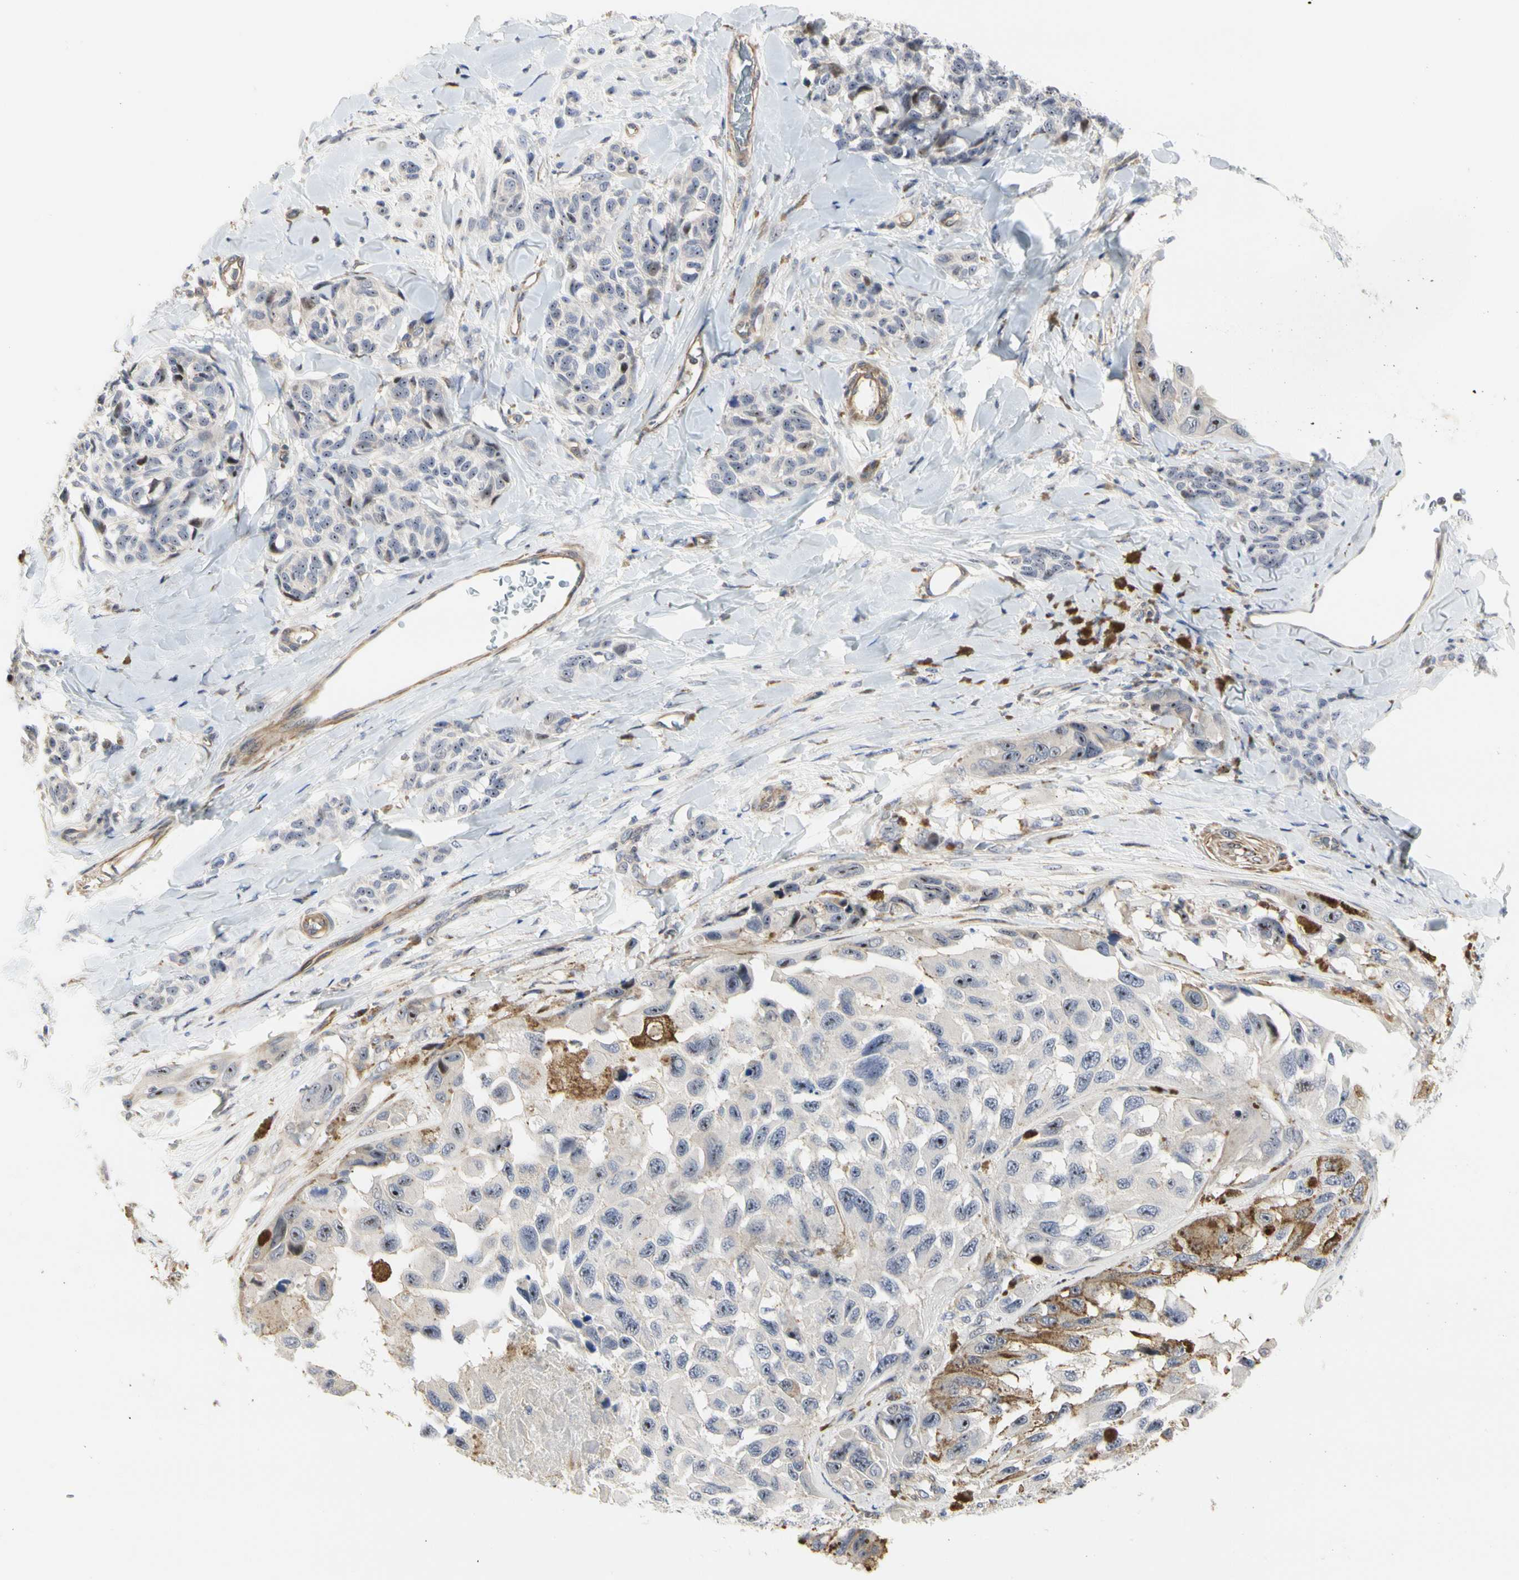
{"staining": {"intensity": "moderate", "quantity": "25%-75%", "location": "cytoplasmic/membranous,nuclear"}, "tissue": "melanoma", "cell_type": "Tumor cells", "image_type": "cancer", "snomed": [{"axis": "morphology", "description": "Malignant melanoma, NOS"}, {"axis": "topography", "description": "Skin"}], "caption": "Malignant melanoma stained with a brown dye demonstrates moderate cytoplasmic/membranous and nuclear positive expression in approximately 25%-75% of tumor cells.", "gene": "SHANK2", "patient": {"sex": "female", "age": 73}}